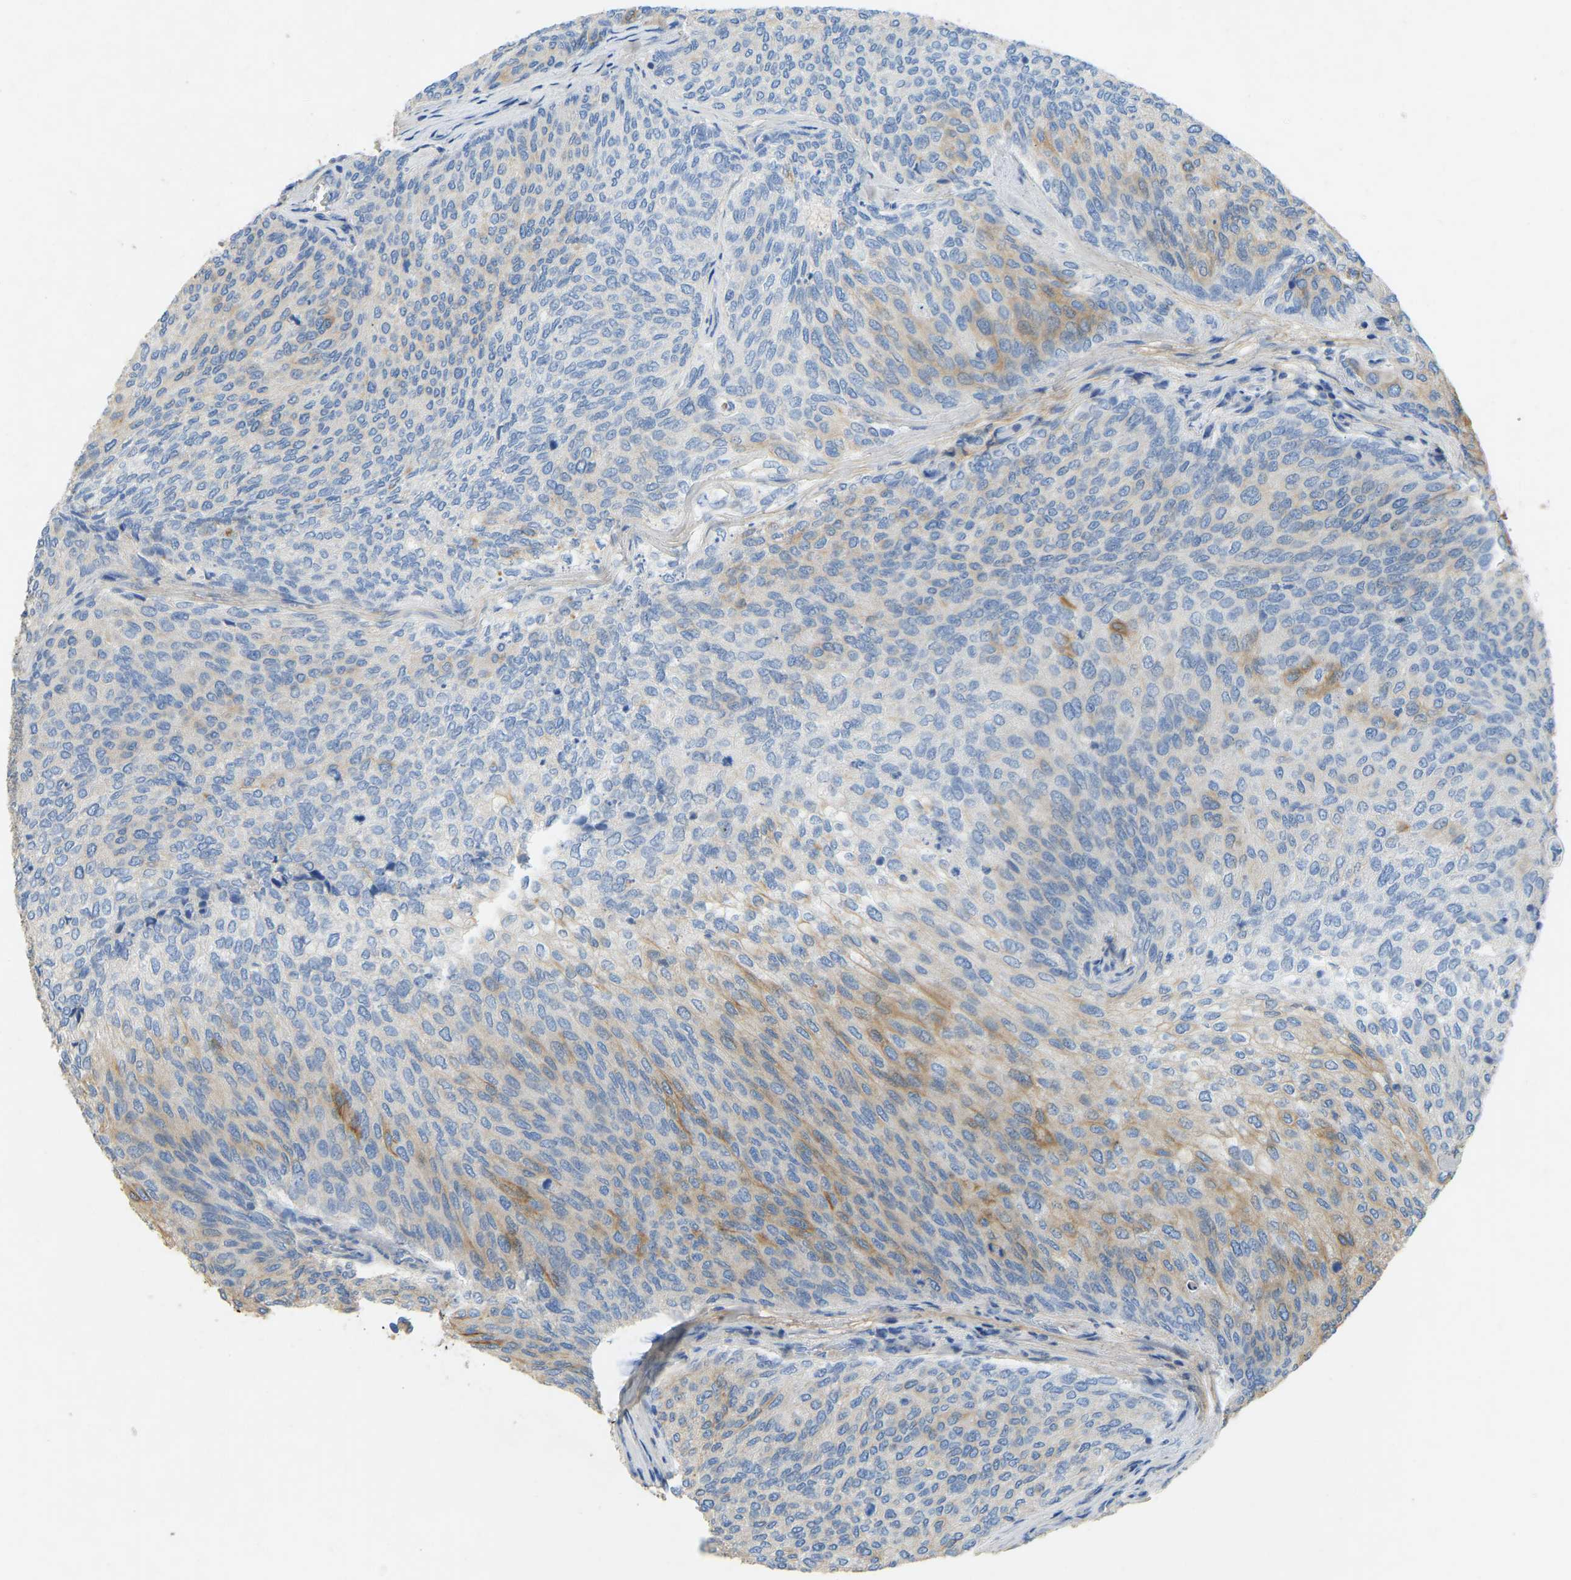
{"staining": {"intensity": "moderate", "quantity": "<25%", "location": "cytoplasmic/membranous"}, "tissue": "urothelial cancer", "cell_type": "Tumor cells", "image_type": "cancer", "snomed": [{"axis": "morphology", "description": "Urothelial carcinoma, Low grade"}, {"axis": "topography", "description": "Urinary bladder"}], "caption": "Low-grade urothelial carcinoma stained for a protein (brown) reveals moderate cytoplasmic/membranous positive expression in approximately <25% of tumor cells.", "gene": "TECTA", "patient": {"sex": "female", "age": 79}}